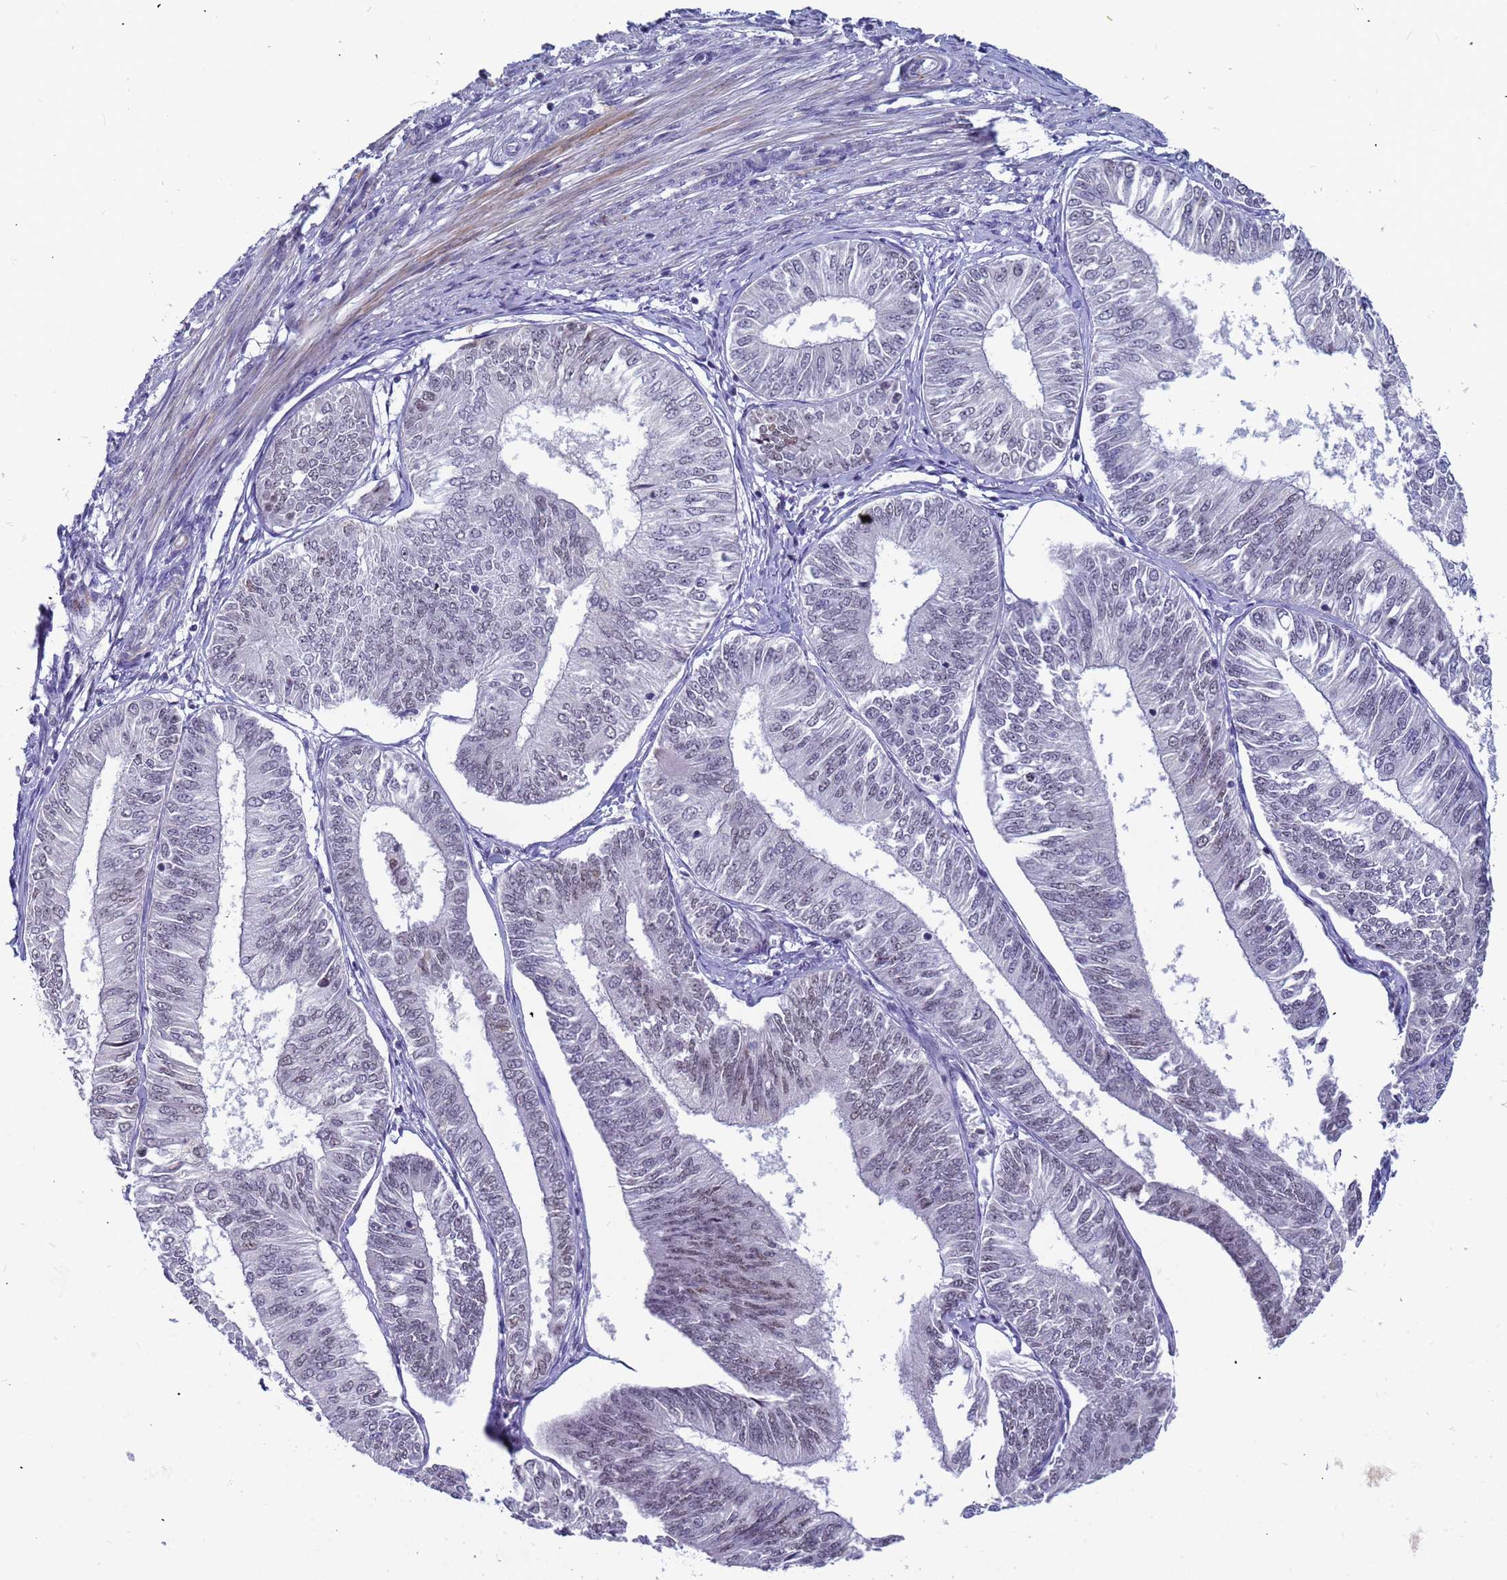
{"staining": {"intensity": "weak", "quantity": "<25%", "location": "nuclear"}, "tissue": "endometrial cancer", "cell_type": "Tumor cells", "image_type": "cancer", "snomed": [{"axis": "morphology", "description": "Adenocarcinoma, NOS"}, {"axis": "topography", "description": "Endometrium"}], "caption": "Immunohistochemical staining of human endometrial adenocarcinoma shows no significant positivity in tumor cells.", "gene": "CXorf65", "patient": {"sex": "female", "age": 58}}